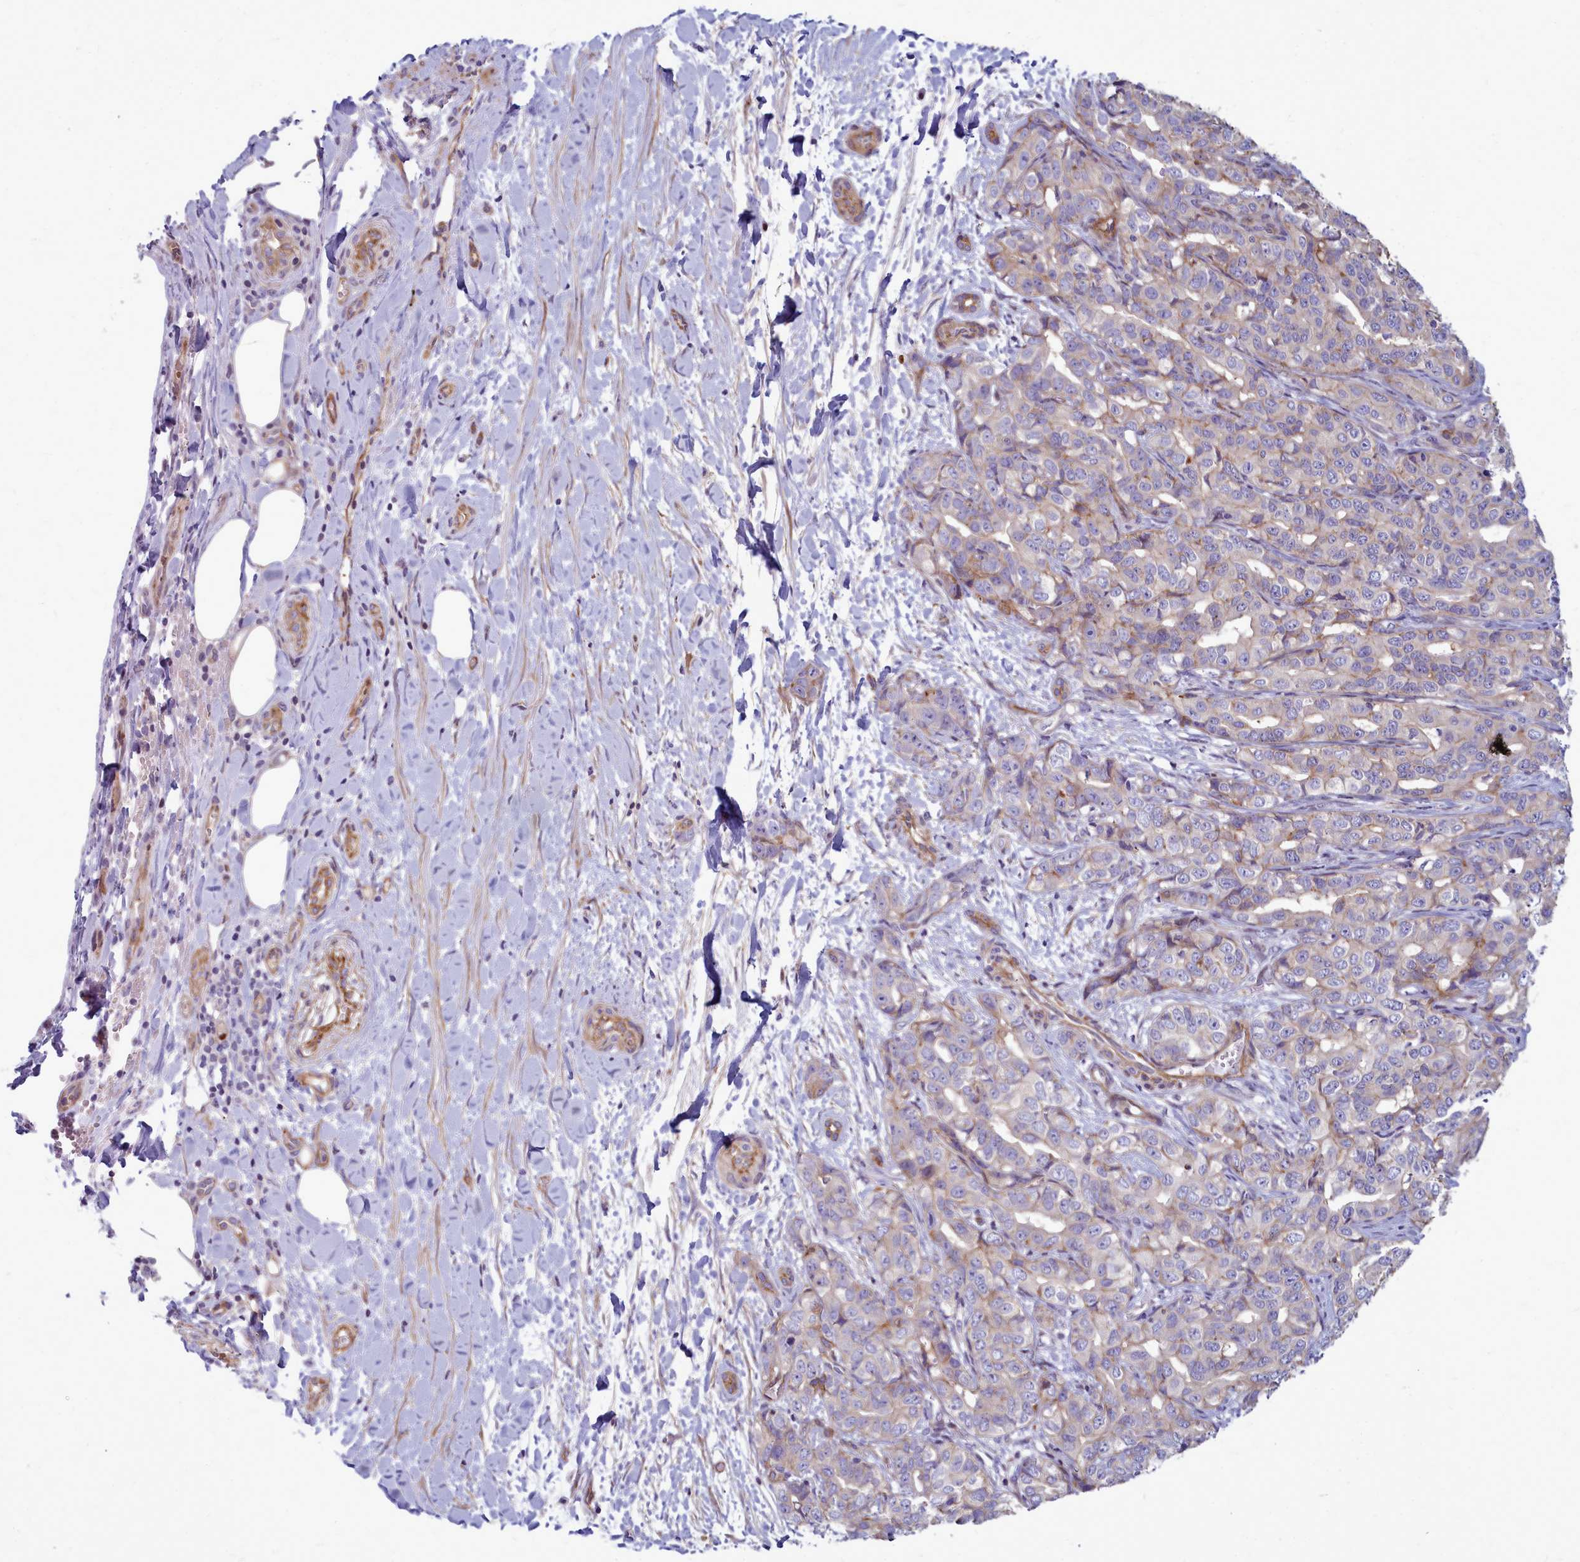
{"staining": {"intensity": "weak", "quantity": "<25%", "location": "cytoplasmic/membranous"}, "tissue": "liver cancer", "cell_type": "Tumor cells", "image_type": "cancer", "snomed": [{"axis": "morphology", "description": "Cholangiocarcinoma"}, {"axis": "topography", "description": "Liver"}], "caption": "There is no significant staining in tumor cells of cholangiocarcinoma (liver). (DAB immunohistochemistry, high magnification).", "gene": "TTC5", "patient": {"sex": "male", "age": 59}}